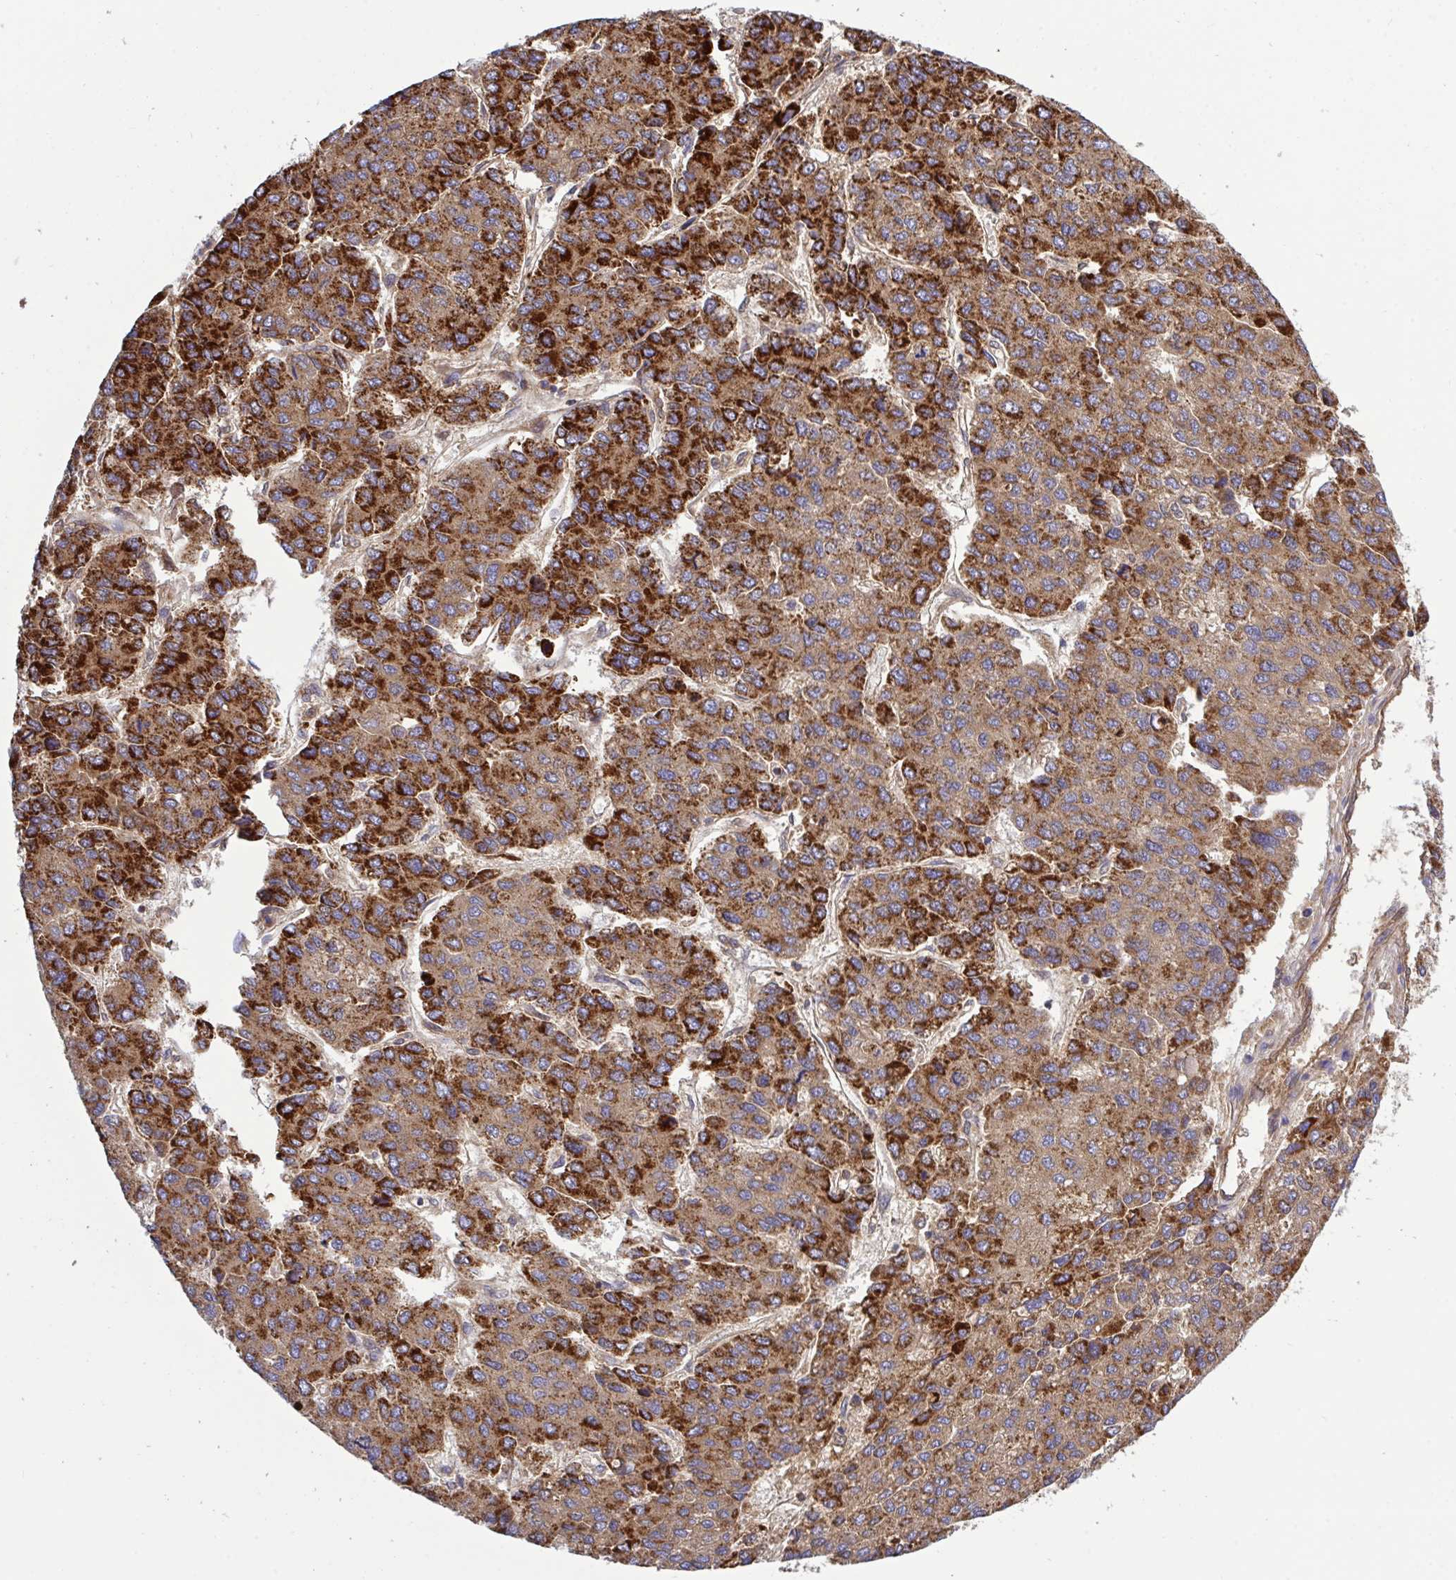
{"staining": {"intensity": "strong", "quantity": ">75%", "location": "cytoplasmic/membranous"}, "tissue": "liver cancer", "cell_type": "Tumor cells", "image_type": "cancer", "snomed": [{"axis": "morphology", "description": "Carcinoma, Hepatocellular, NOS"}, {"axis": "topography", "description": "Liver"}], "caption": "A brown stain labels strong cytoplasmic/membranous staining of a protein in human liver hepatocellular carcinoma tumor cells. (Stains: DAB in brown, nuclei in blue, Microscopy: brightfield microscopy at high magnification).", "gene": "HSPE1", "patient": {"sex": "female", "age": 66}}